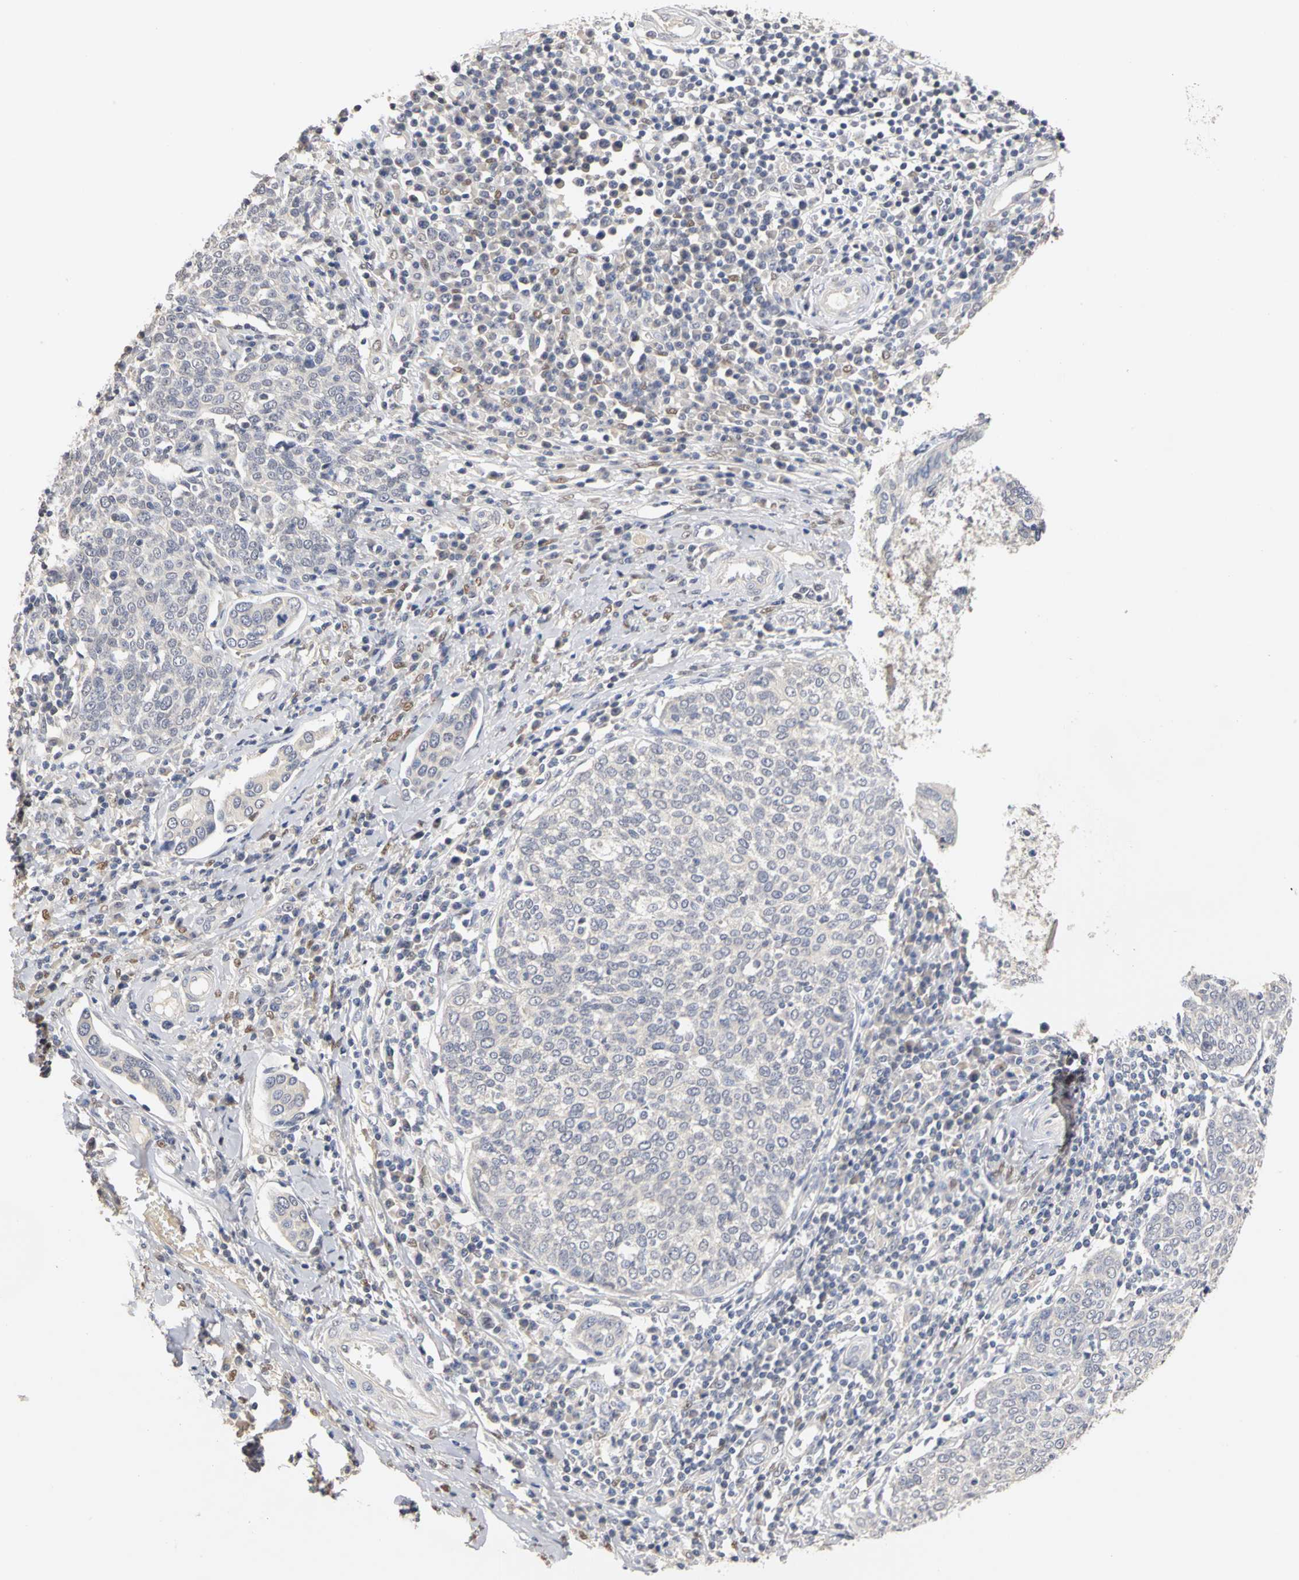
{"staining": {"intensity": "negative", "quantity": "none", "location": "none"}, "tissue": "cervical cancer", "cell_type": "Tumor cells", "image_type": "cancer", "snomed": [{"axis": "morphology", "description": "Squamous cell carcinoma, NOS"}, {"axis": "topography", "description": "Cervix"}], "caption": "A high-resolution histopathology image shows immunohistochemistry (IHC) staining of cervical cancer, which reveals no significant expression in tumor cells. (DAB immunohistochemistry (IHC) visualized using brightfield microscopy, high magnification).", "gene": "PGR", "patient": {"sex": "female", "age": 40}}